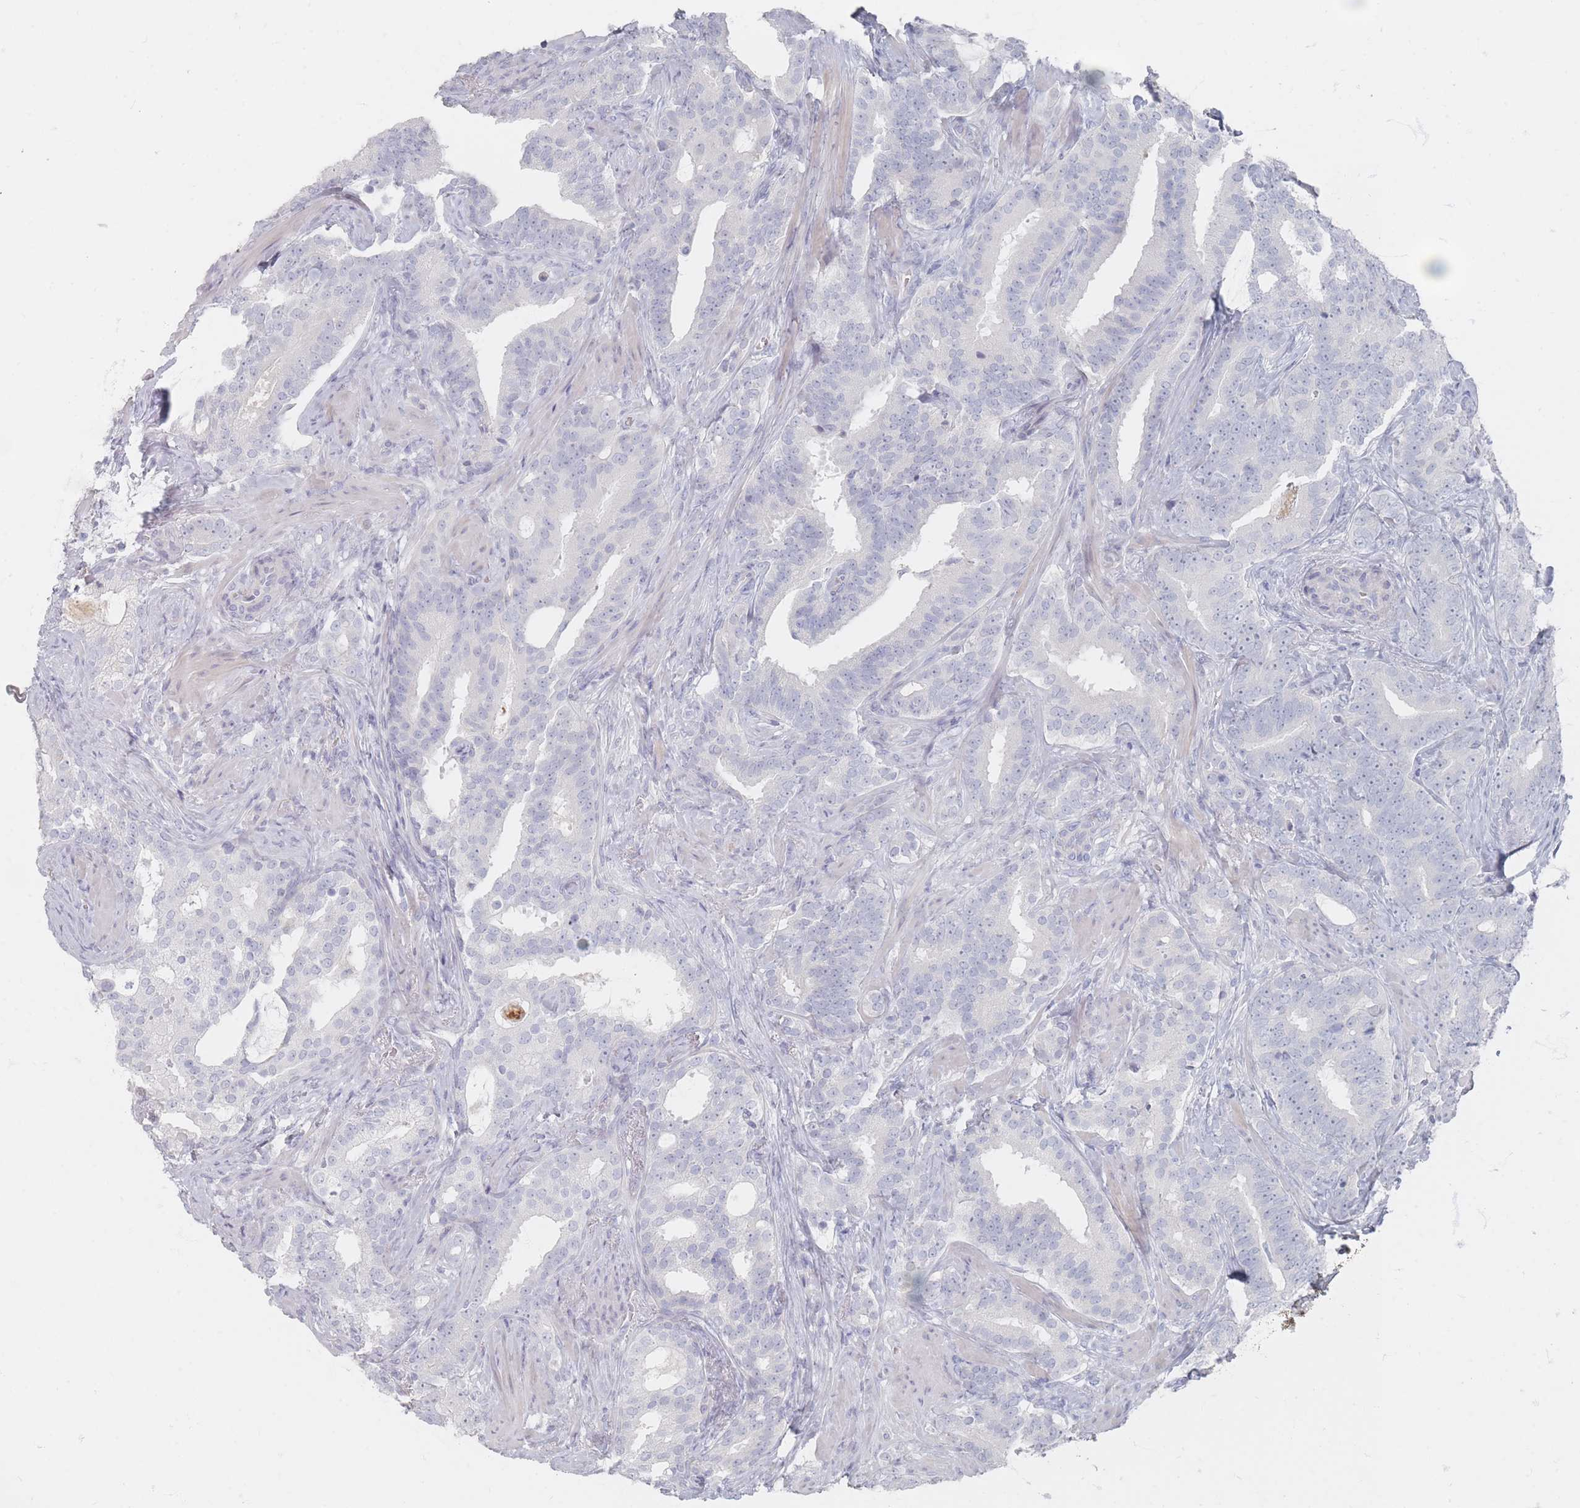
{"staining": {"intensity": "negative", "quantity": "none", "location": "none"}, "tissue": "prostate cancer", "cell_type": "Tumor cells", "image_type": "cancer", "snomed": [{"axis": "morphology", "description": "Adenocarcinoma, High grade"}, {"axis": "topography", "description": "Prostate"}], "caption": "DAB immunohistochemical staining of human prostate cancer (adenocarcinoma (high-grade)) reveals no significant expression in tumor cells.", "gene": "CD37", "patient": {"sex": "male", "age": 64}}